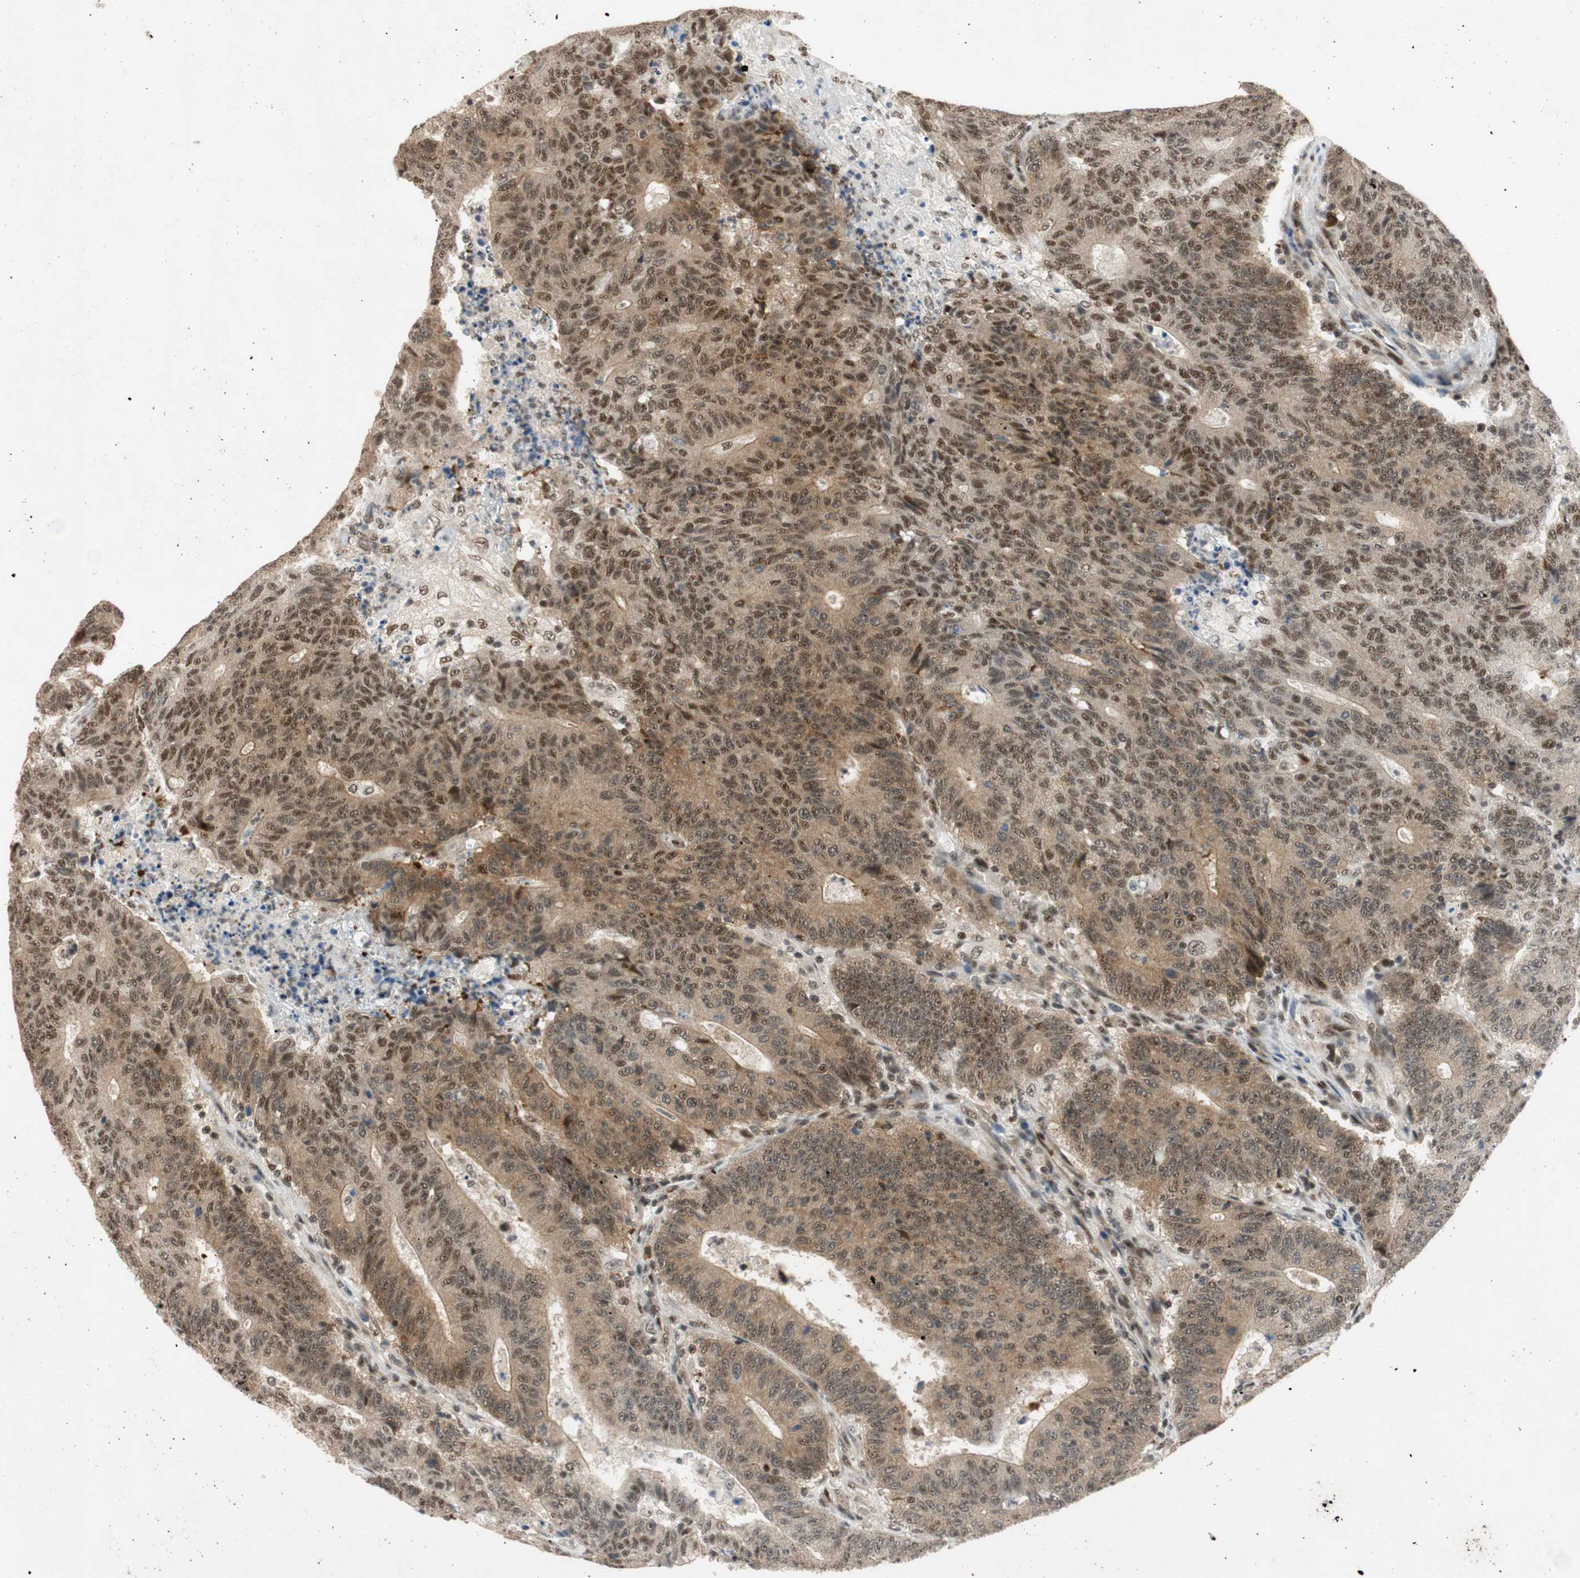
{"staining": {"intensity": "strong", "quantity": ">75%", "location": "nuclear"}, "tissue": "colorectal cancer", "cell_type": "Tumor cells", "image_type": "cancer", "snomed": [{"axis": "morphology", "description": "Normal tissue, NOS"}, {"axis": "morphology", "description": "Adenocarcinoma, NOS"}, {"axis": "topography", "description": "Colon"}], "caption": "Immunohistochemical staining of human colorectal adenocarcinoma displays high levels of strong nuclear protein staining in approximately >75% of tumor cells.", "gene": "NCBP3", "patient": {"sex": "female", "age": 75}}